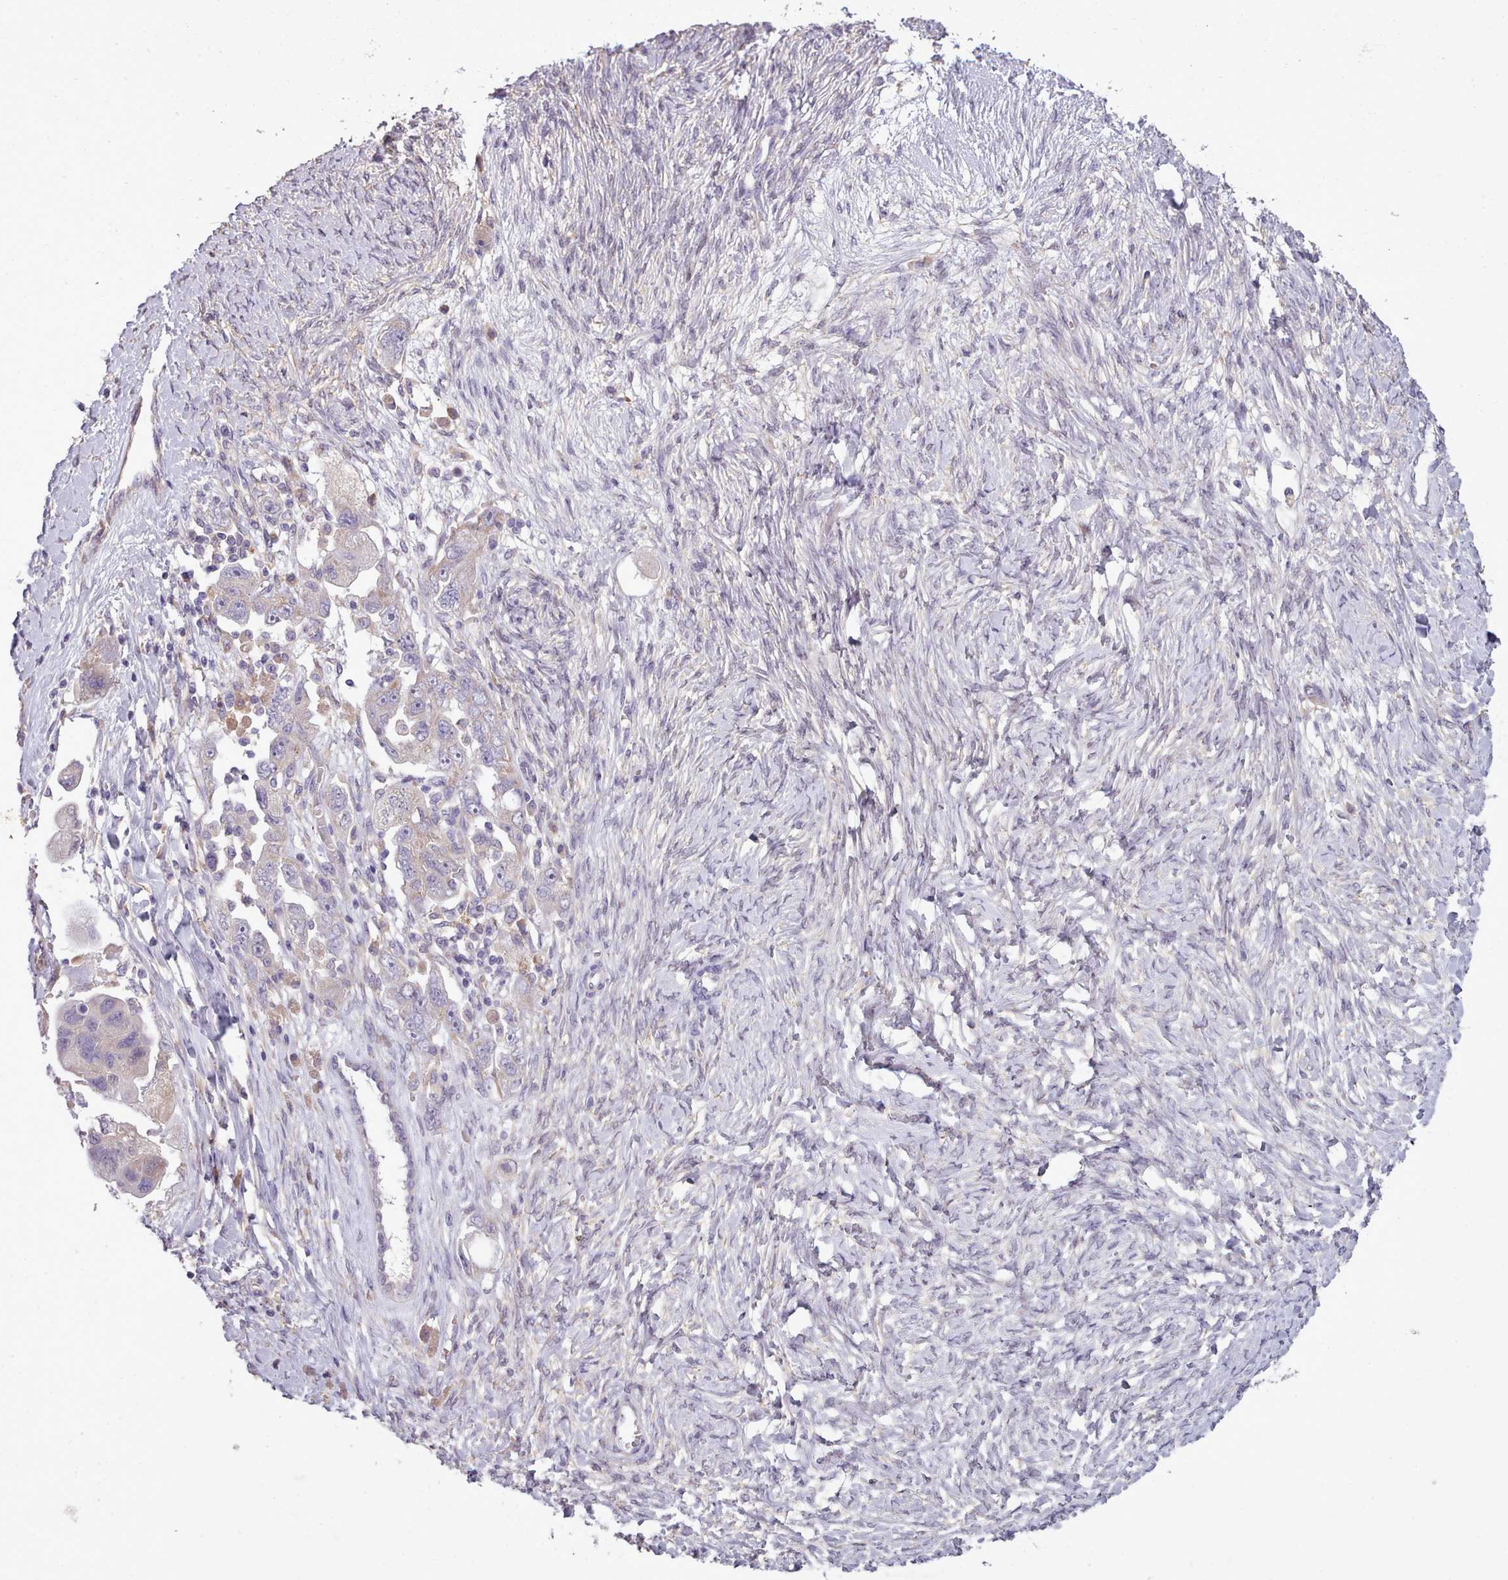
{"staining": {"intensity": "weak", "quantity": "<25%", "location": "cytoplasmic/membranous"}, "tissue": "ovarian cancer", "cell_type": "Tumor cells", "image_type": "cancer", "snomed": [{"axis": "morphology", "description": "Carcinoma, NOS"}, {"axis": "morphology", "description": "Cystadenocarcinoma, serous, NOS"}, {"axis": "topography", "description": "Ovary"}], "caption": "Tumor cells are negative for protein expression in human ovarian cancer. (Stains: DAB (3,3'-diaminobenzidine) immunohistochemistry with hematoxylin counter stain, Microscopy: brightfield microscopy at high magnification).", "gene": "DPF1", "patient": {"sex": "female", "age": 69}}